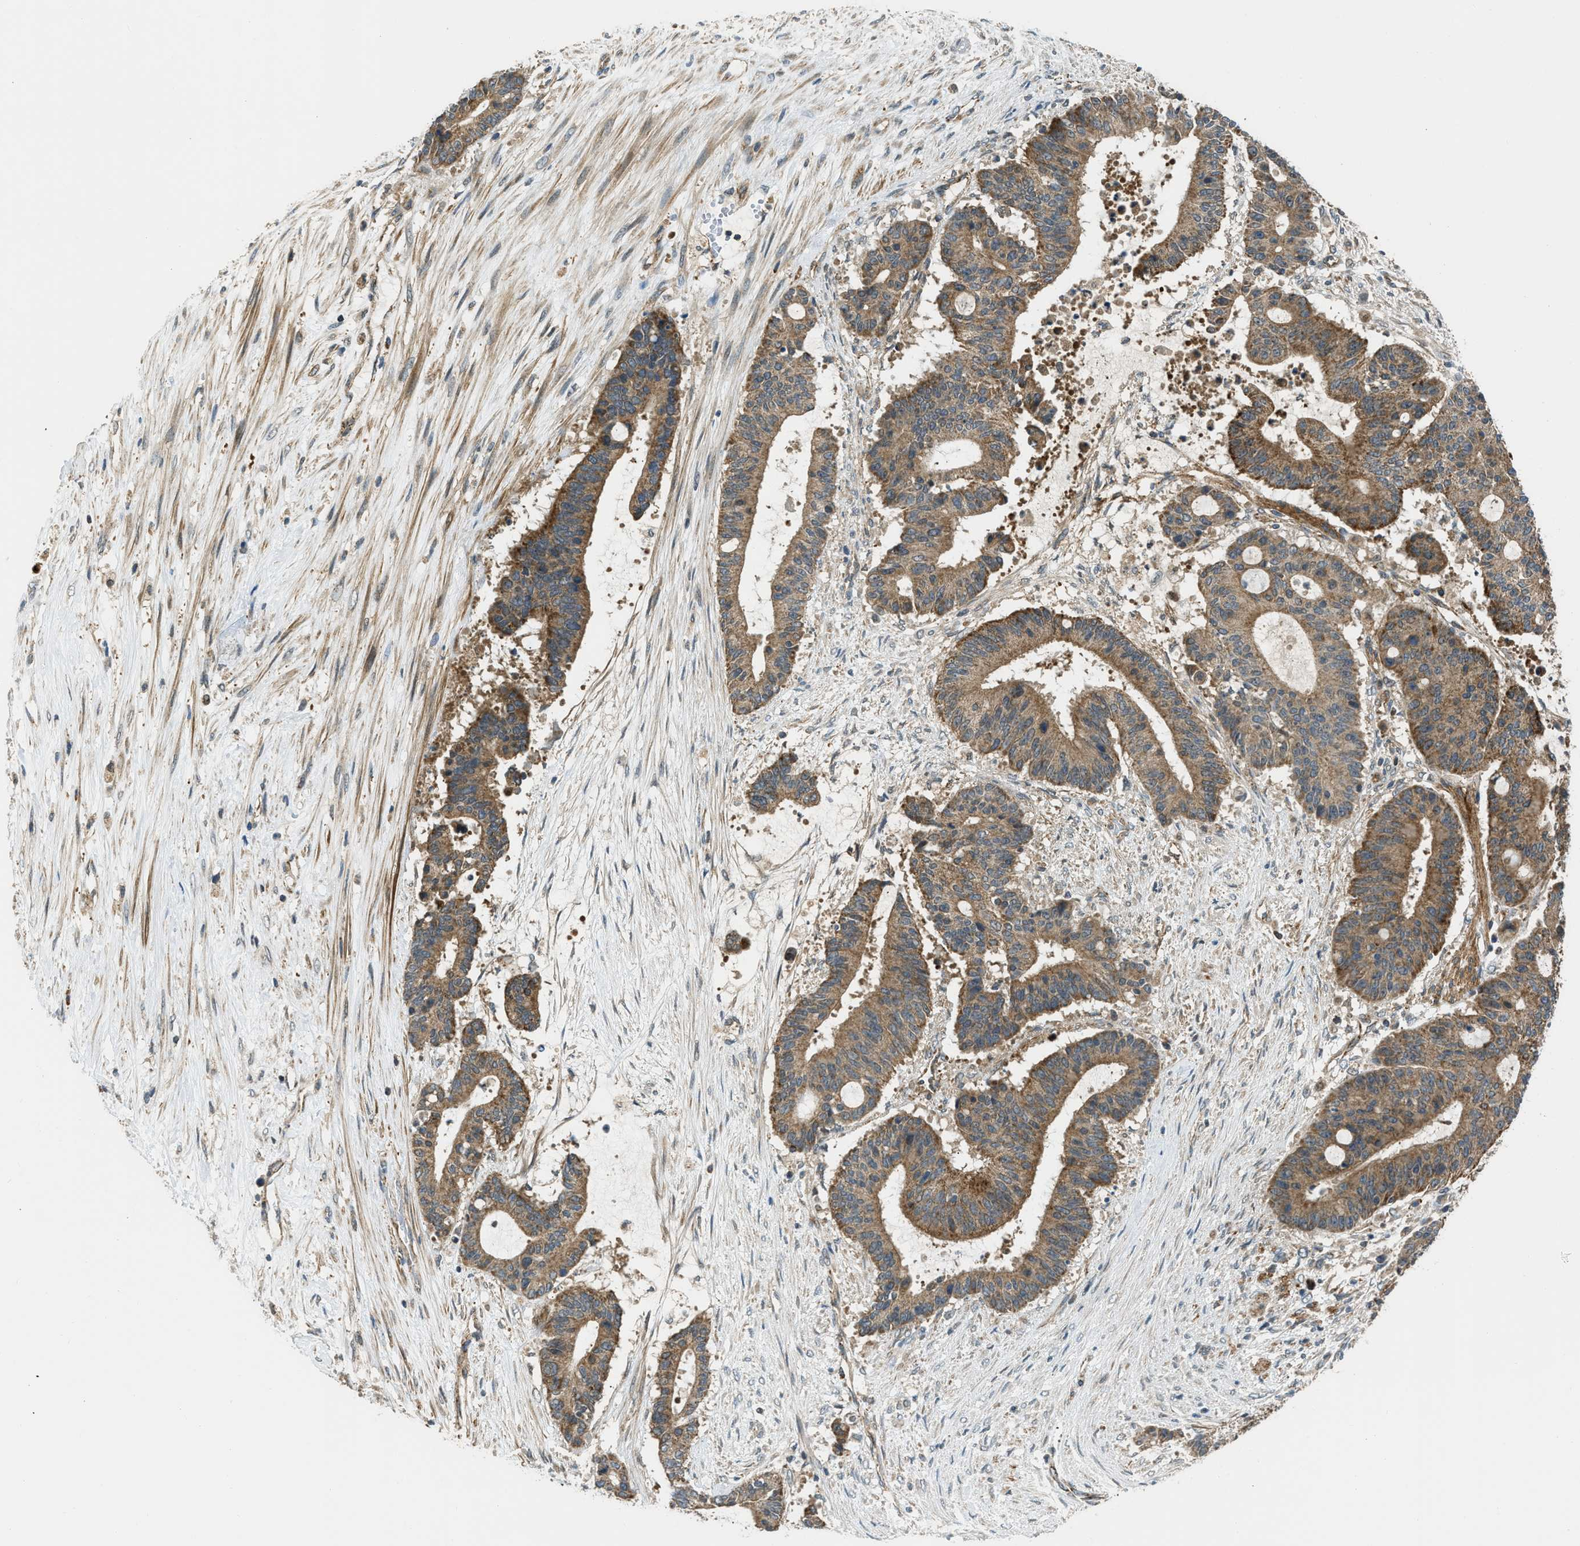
{"staining": {"intensity": "moderate", "quantity": ">75%", "location": "cytoplasmic/membranous"}, "tissue": "liver cancer", "cell_type": "Tumor cells", "image_type": "cancer", "snomed": [{"axis": "morphology", "description": "Cholangiocarcinoma"}, {"axis": "topography", "description": "Liver"}], "caption": "About >75% of tumor cells in human liver cancer reveal moderate cytoplasmic/membranous protein positivity as visualized by brown immunohistochemical staining.", "gene": "SESN2", "patient": {"sex": "female", "age": 73}}